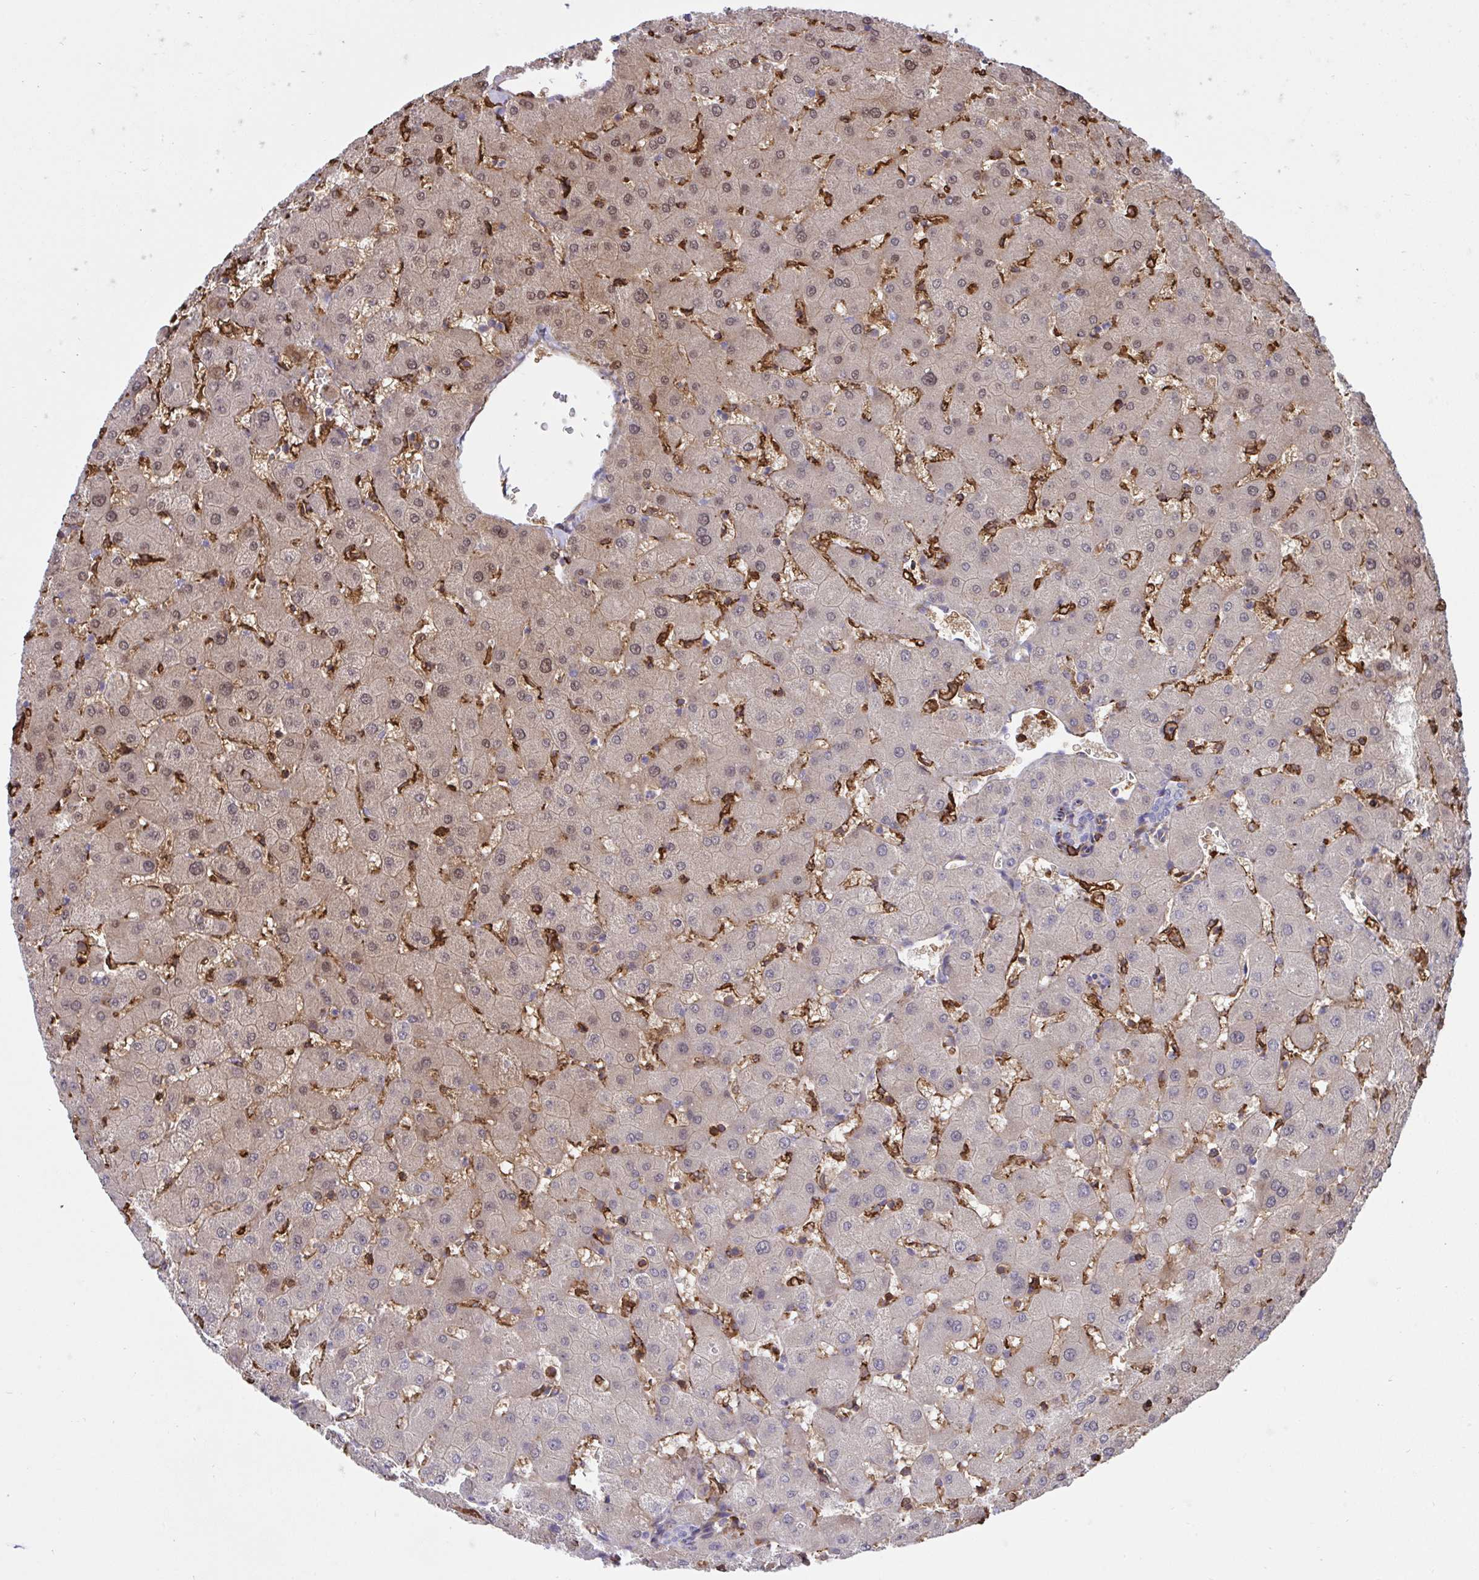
{"staining": {"intensity": "moderate", "quantity": "<25%", "location": "cytoplasmic/membranous"}, "tissue": "liver", "cell_type": "Cholangiocytes", "image_type": "normal", "snomed": [{"axis": "morphology", "description": "Normal tissue, NOS"}, {"axis": "topography", "description": "Liver"}], "caption": "Immunohistochemistry staining of normal liver, which reveals low levels of moderate cytoplasmic/membranous positivity in about <25% of cholangiocytes indicating moderate cytoplasmic/membranous protein positivity. The staining was performed using DAB (3,3'-diaminobenzidine) (brown) for protein detection and nuclei were counterstained in hematoxylin (blue).", "gene": "PPIH", "patient": {"sex": "female", "age": 63}}